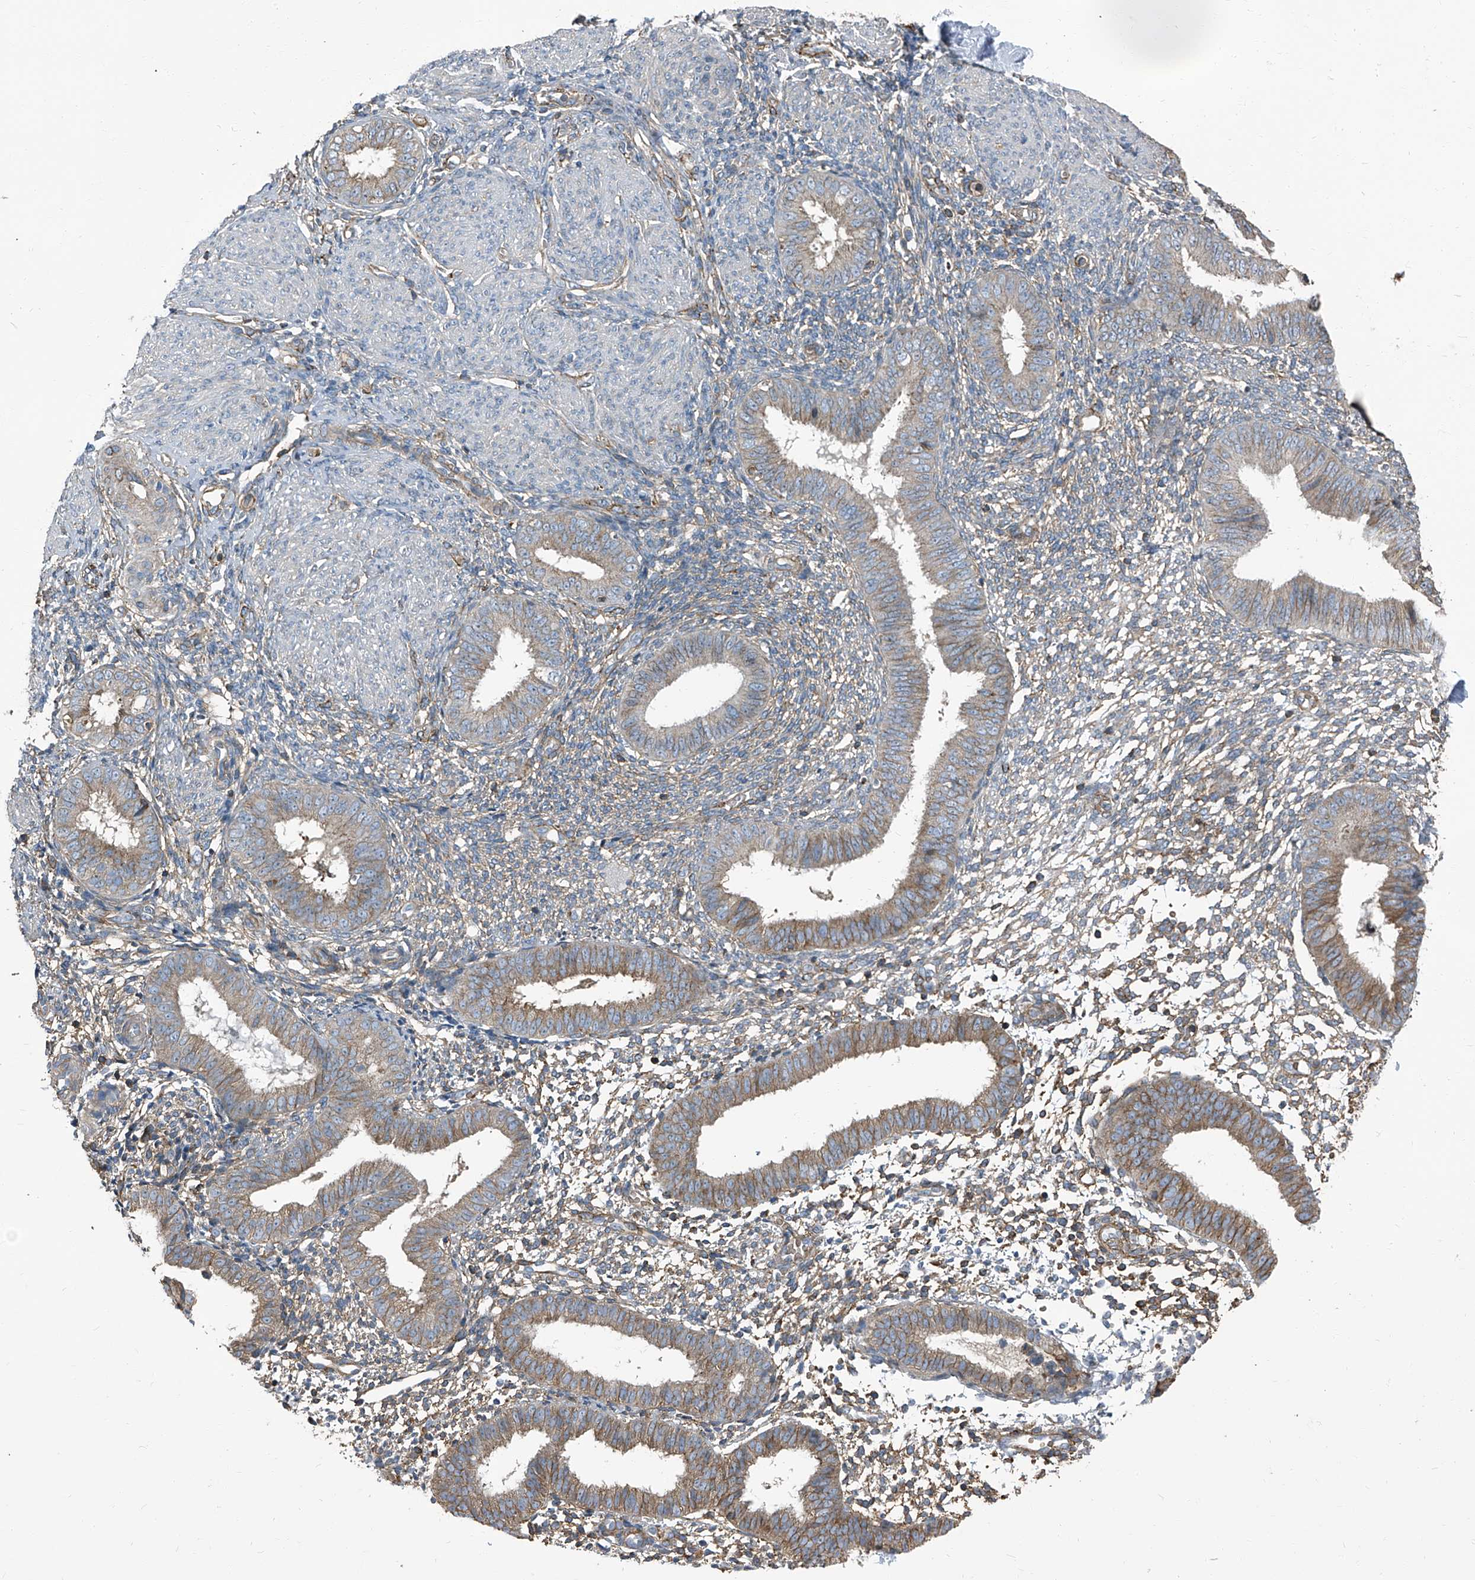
{"staining": {"intensity": "weak", "quantity": "25%-75%", "location": "cytoplasmic/membranous"}, "tissue": "endometrium", "cell_type": "Cells in endometrial stroma", "image_type": "normal", "snomed": [{"axis": "morphology", "description": "Normal tissue, NOS"}, {"axis": "topography", "description": "Uterus"}, {"axis": "topography", "description": "Endometrium"}], "caption": "This micrograph exhibits immunohistochemistry (IHC) staining of unremarkable human endometrium, with low weak cytoplasmic/membranous positivity in about 25%-75% of cells in endometrial stroma.", "gene": "SEPTIN7", "patient": {"sex": "female", "age": 48}}